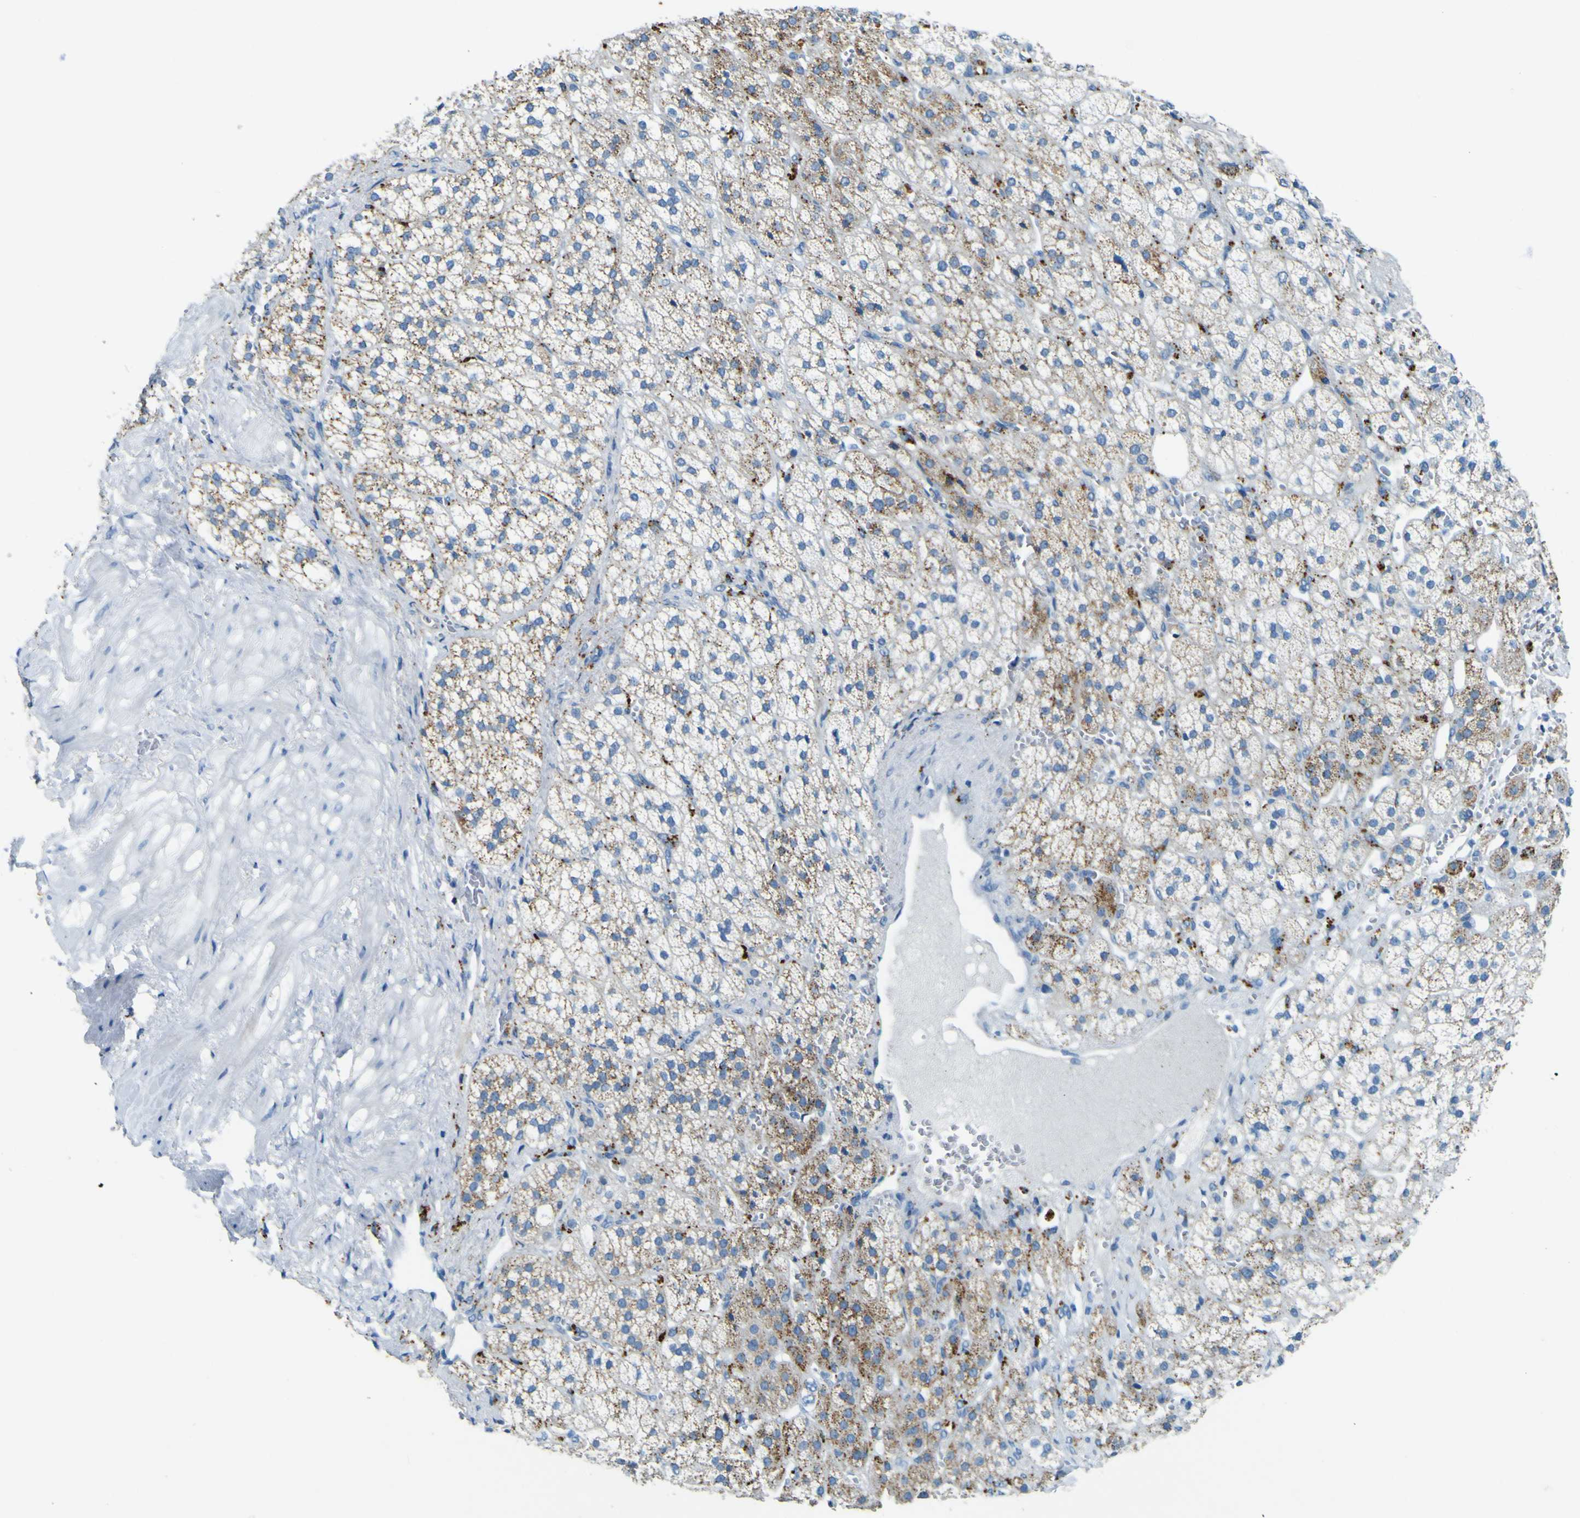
{"staining": {"intensity": "strong", "quantity": "25%-75%", "location": "cytoplasmic/membranous"}, "tissue": "adrenal gland", "cell_type": "Glandular cells", "image_type": "normal", "snomed": [{"axis": "morphology", "description": "Normal tissue, NOS"}, {"axis": "topography", "description": "Adrenal gland"}], "caption": "High-magnification brightfield microscopy of normal adrenal gland stained with DAB (3,3'-diaminobenzidine) (brown) and counterstained with hematoxylin (blue). glandular cells exhibit strong cytoplasmic/membranous positivity is present in approximately25%-75% of cells.", "gene": "PDE9A", "patient": {"sex": "male", "age": 56}}